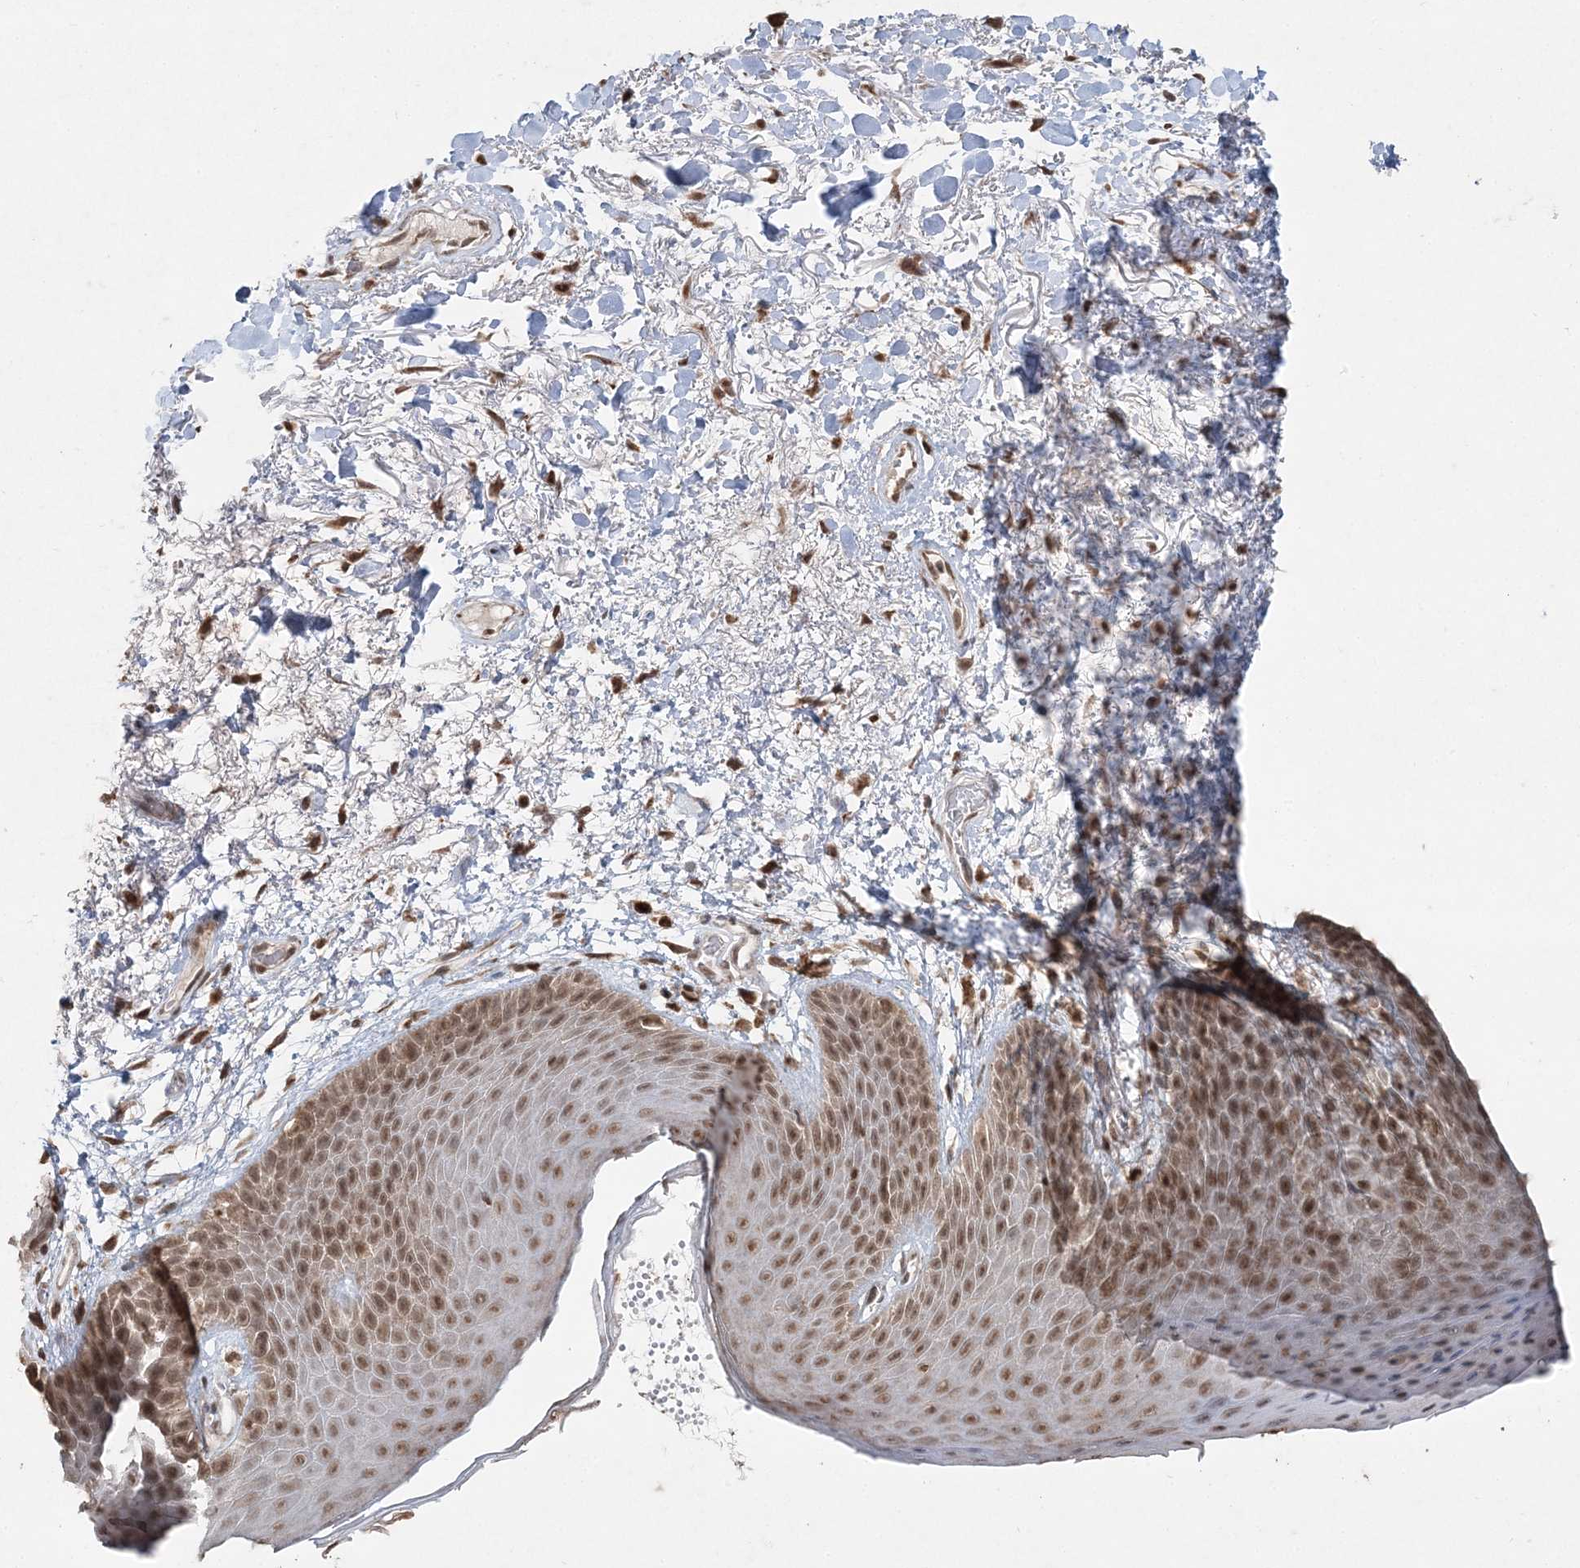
{"staining": {"intensity": "moderate", "quantity": ">75%", "location": "nuclear"}, "tissue": "skin", "cell_type": "Epidermal cells", "image_type": "normal", "snomed": [{"axis": "morphology", "description": "Normal tissue, NOS"}, {"axis": "topography", "description": "Anal"}], "caption": "Immunohistochemistry (IHC) of benign skin shows medium levels of moderate nuclear staining in about >75% of epidermal cells.", "gene": "SLU7", "patient": {"sex": "male", "age": 74}}